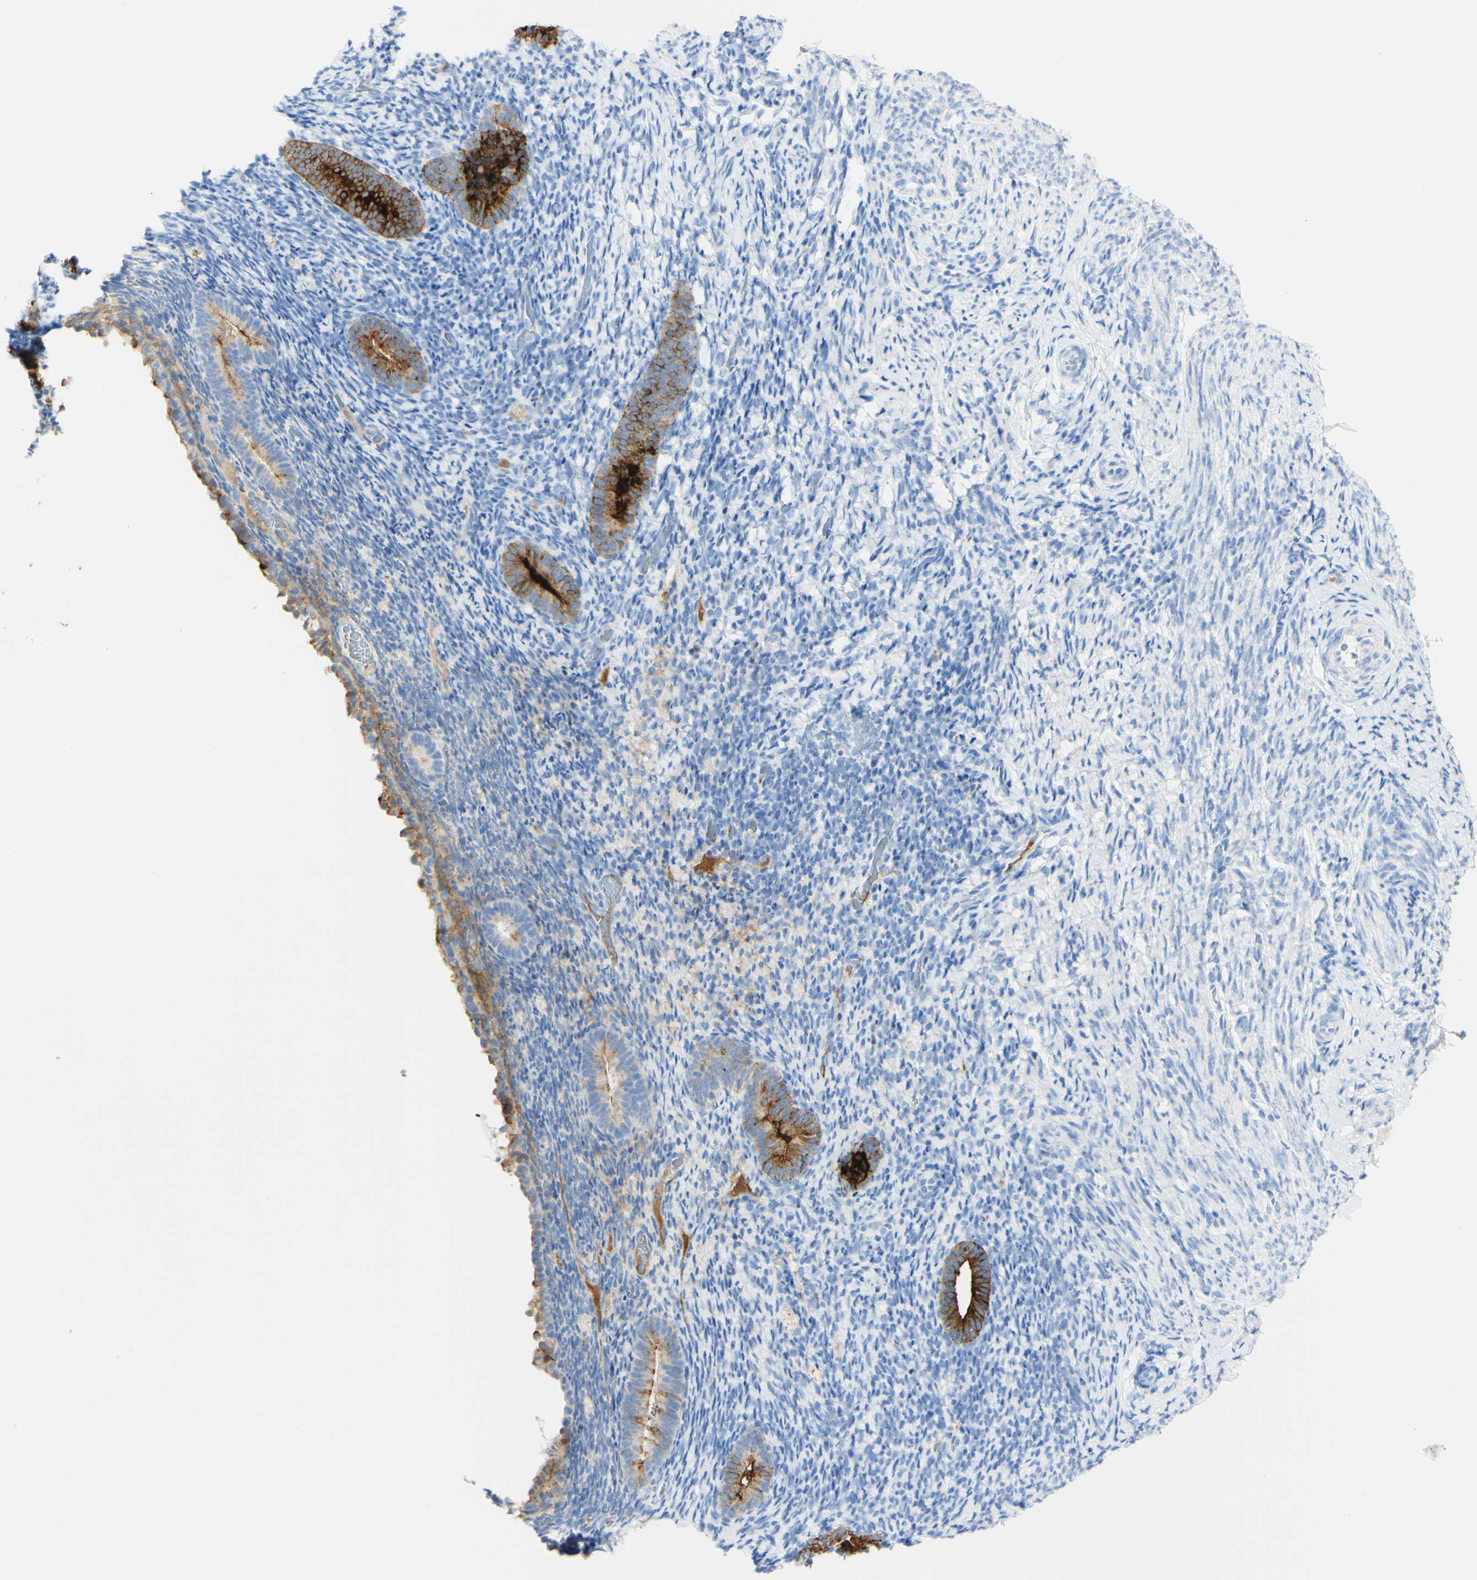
{"staining": {"intensity": "negative", "quantity": "none", "location": "none"}, "tissue": "endometrium", "cell_type": "Cells in endometrial stroma", "image_type": "normal", "snomed": [{"axis": "morphology", "description": "Normal tissue, NOS"}, {"axis": "topography", "description": "Endometrium"}], "caption": "High power microscopy micrograph of an immunohistochemistry (IHC) photomicrograph of unremarkable endometrium, revealing no significant expression in cells in endometrial stroma.", "gene": "PIGR", "patient": {"sex": "female", "age": 51}}